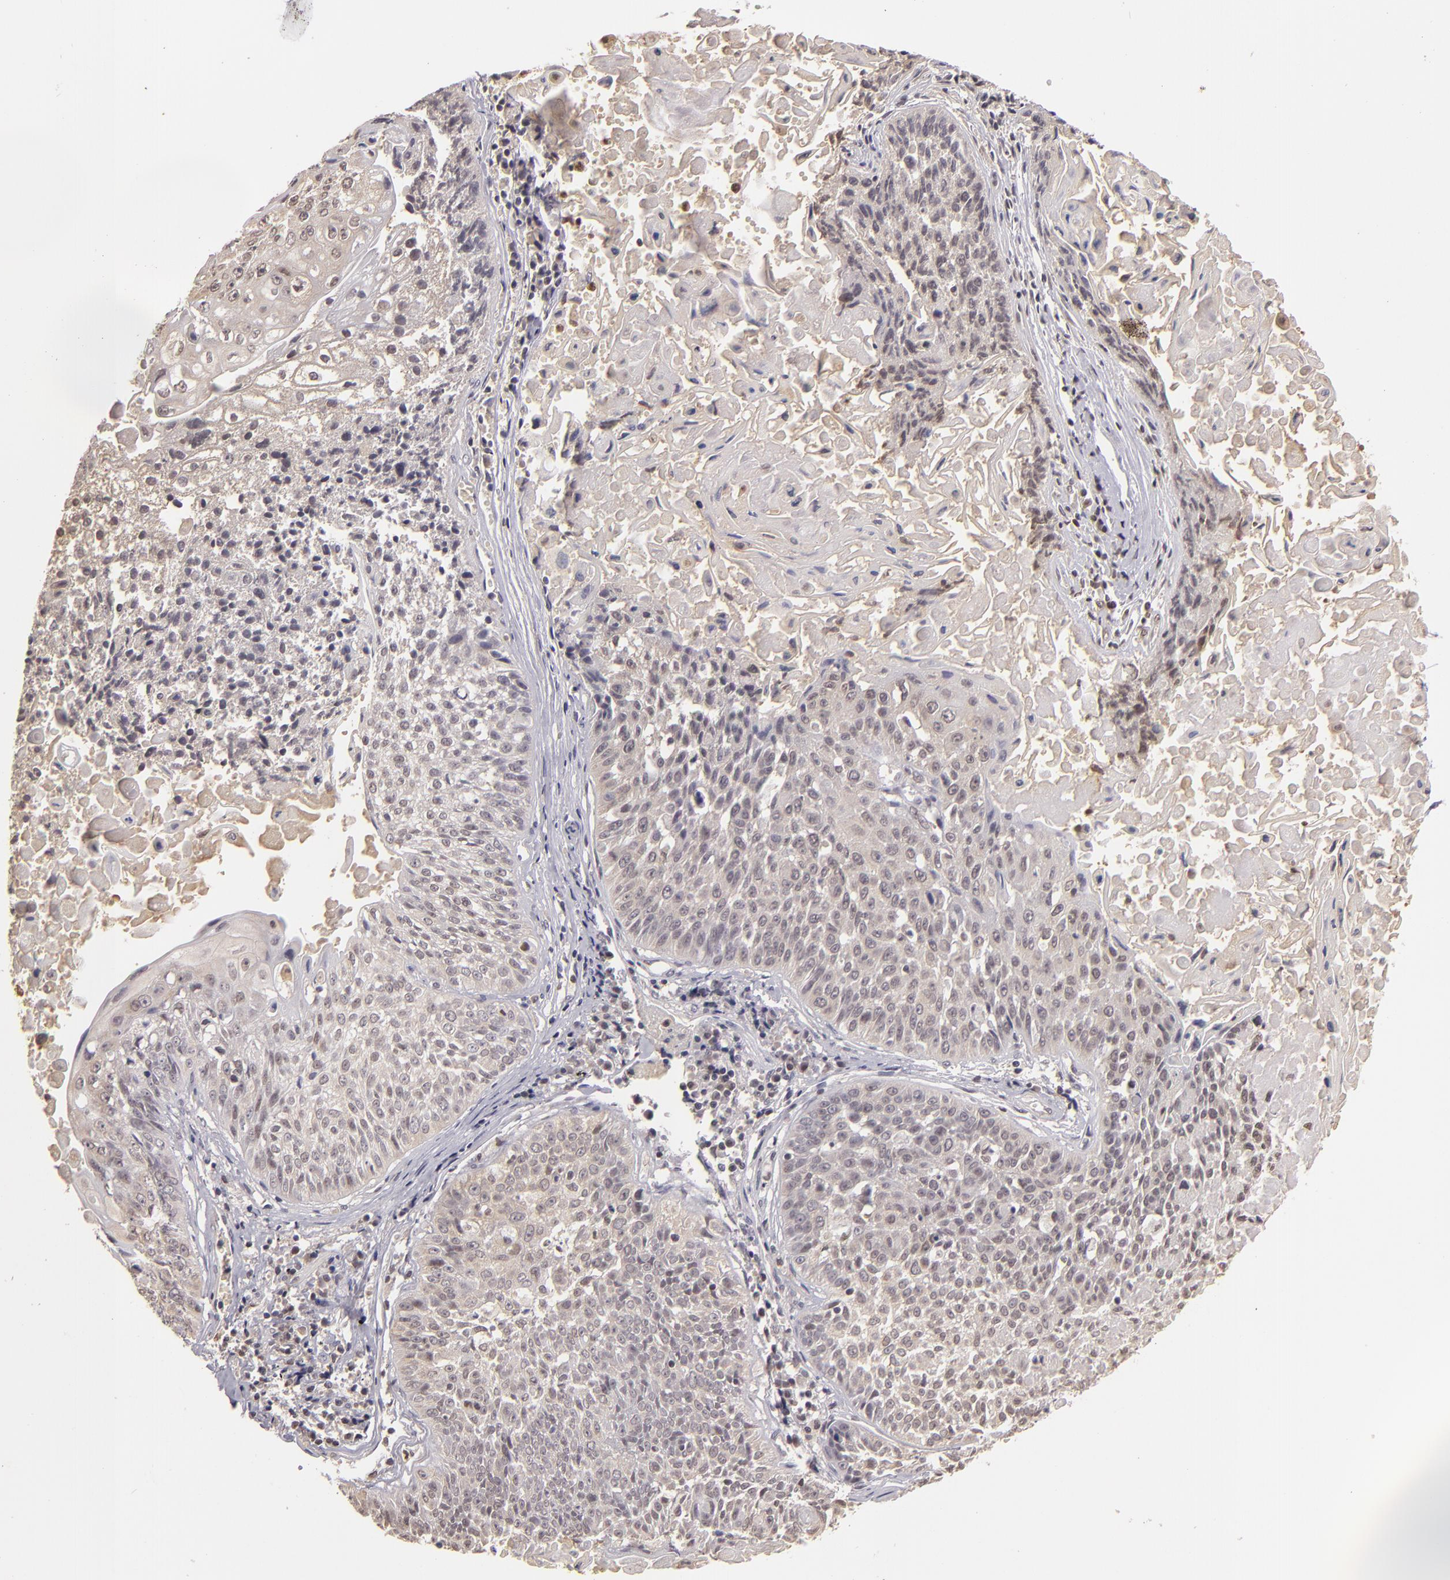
{"staining": {"intensity": "weak", "quantity": "25%-75%", "location": "cytoplasmic/membranous"}, "tissue": "lung cancer", "cell_type": "Tumor cells", "image_type": "cancer", "snomed": [{"axis": "morphology", "description": "Adenocarcinoma, NOS"}, {"axis": "topography", "description": "Lung"}], "caption": "An IHC photomicrograph of neoplastic tissue is shown. Protein staining in brown shows weak cytoplasmic/membranous positivity in adenocarcinoma (lung) within tumor cells.", "gene": "LRG1", "patient": {"sex": "male", "age": 60}}